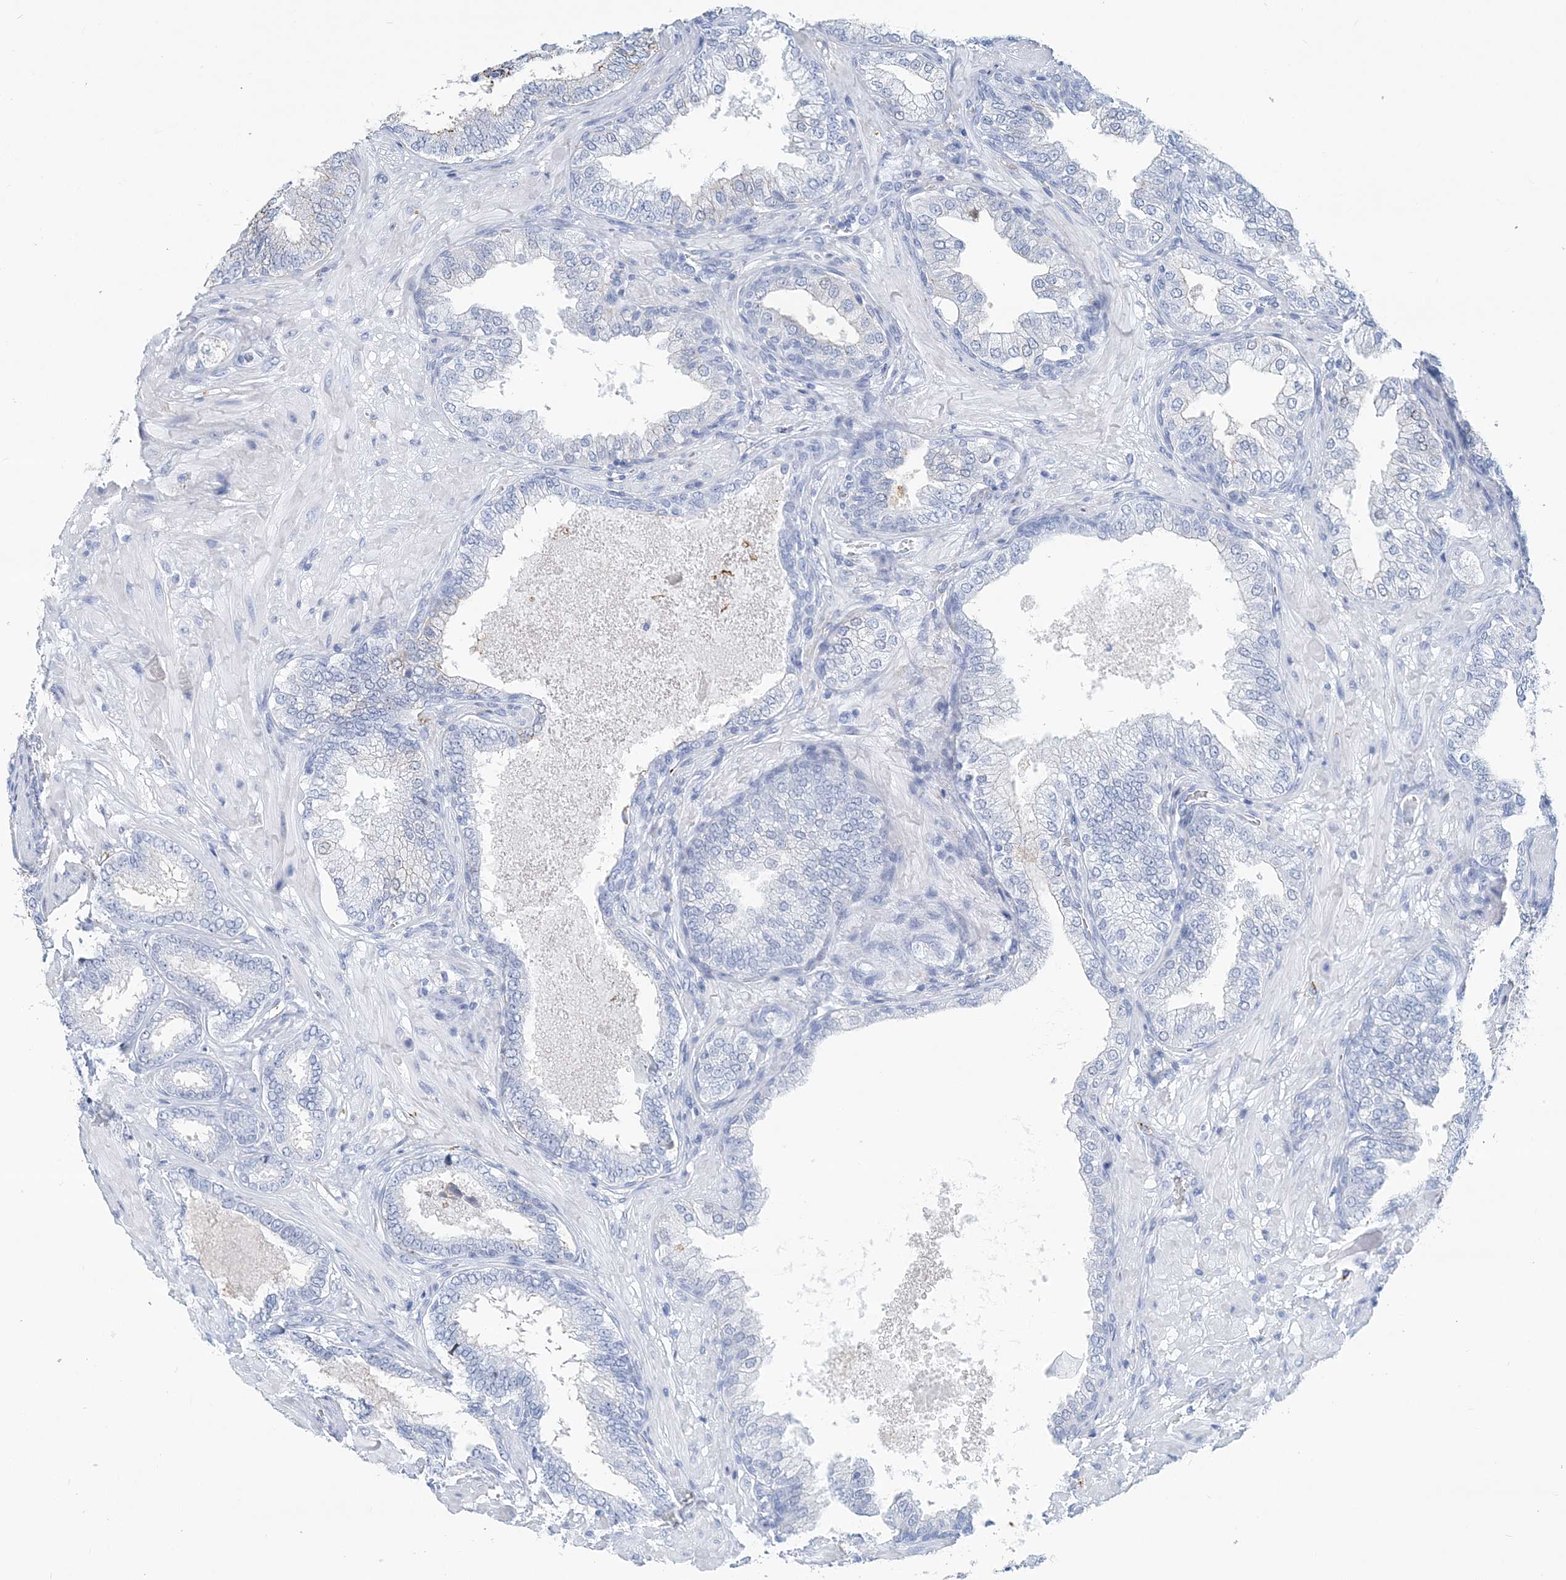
{"staining": {"intensity": "moderate", "quantity": "<25%", "location": "cytoplasmic/membranous"}, "tissue": "prostate cancer", "cell_type": "Tumor cells", "image_type": "cancer", "snomed": [{"axis": "morphology", "description": "Adenocarcinoma, High grade"}, {"axis": "topography", "description": "Prostate"}], "caption": "A brown stain highlights moderate cytoplasmic/membranous positivity of a protein in human prostate adenocarcinoma (high-grade) tumor cells.", "gene": "NKX6-1", "patient": {"sex": "male", "age": 59}}